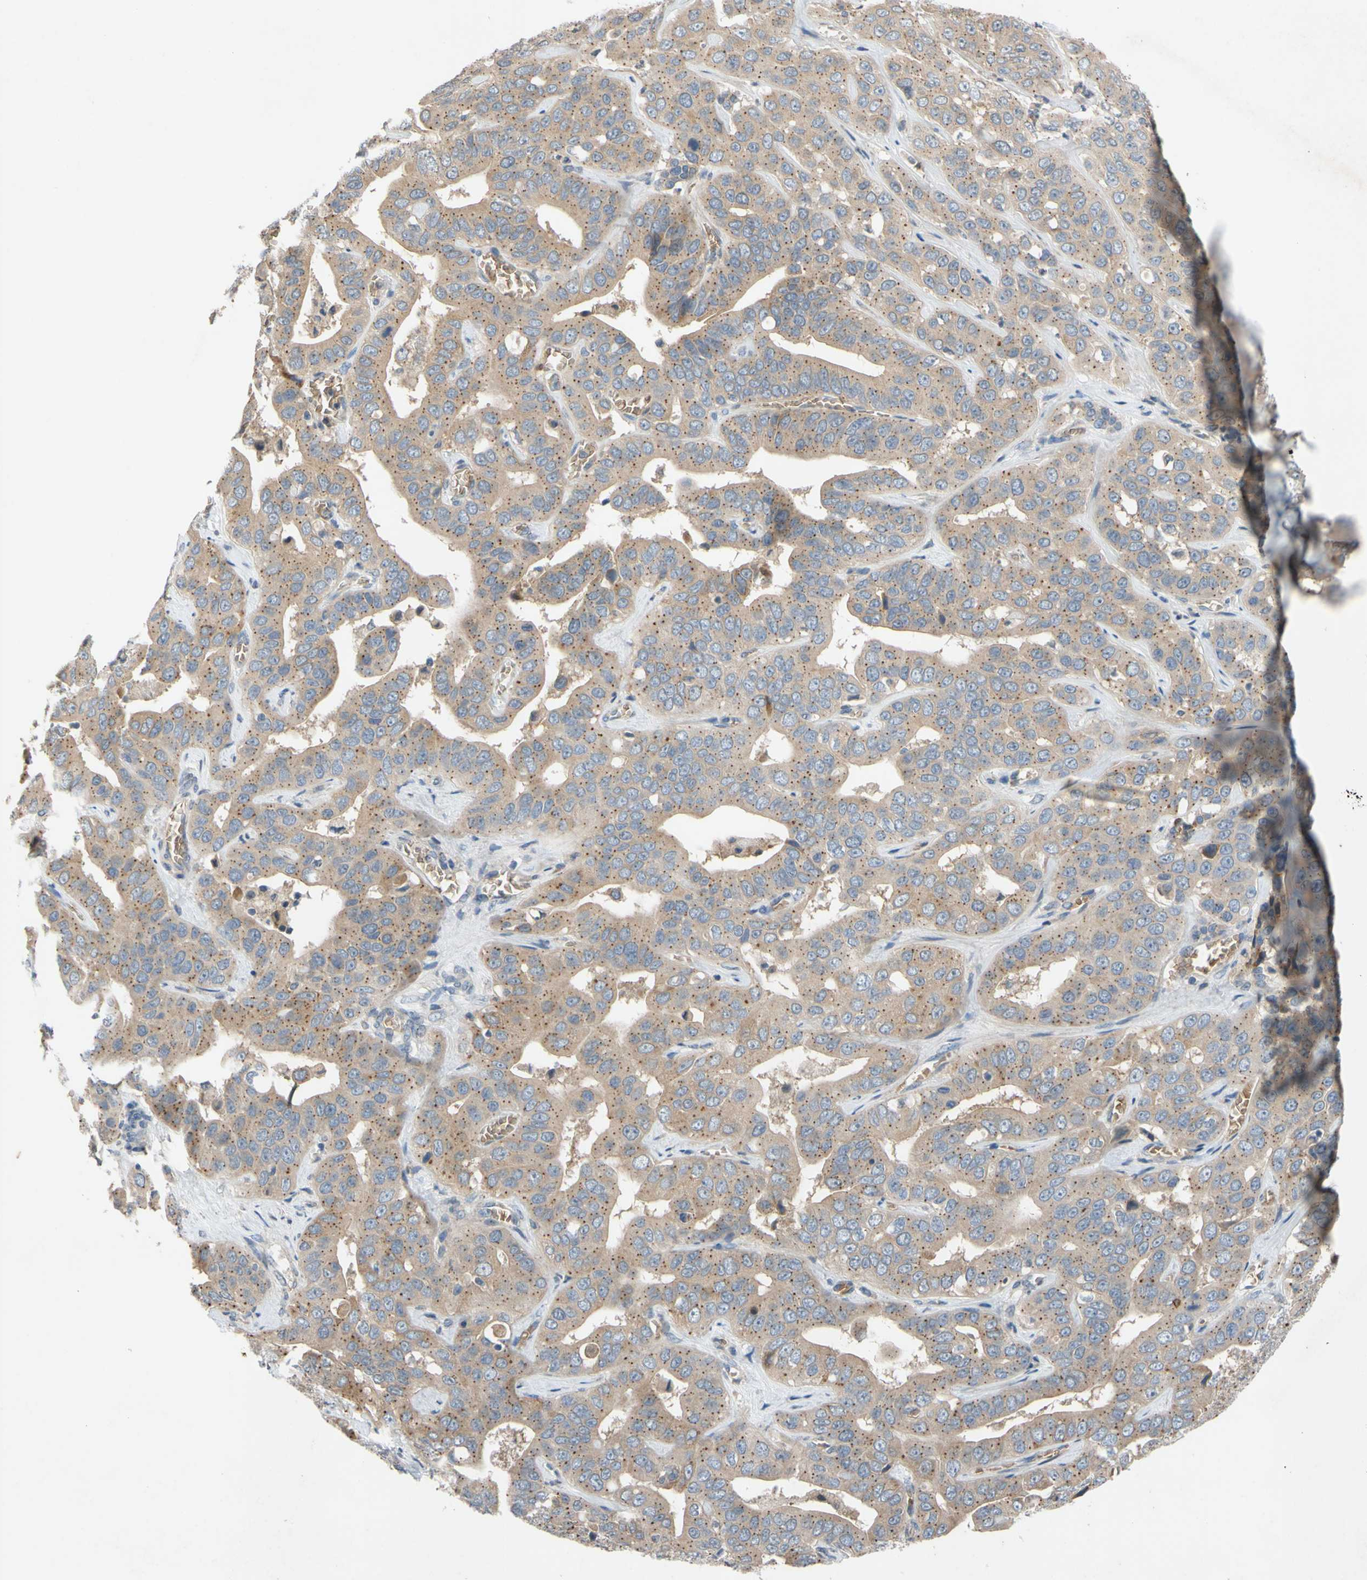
{"staining": {"intensity": "moderate", "quantity": ">75%", "location": "cytoplasmic/membranous"}, "tissue": "liver cancer", "cell_type": "Tumor cells", "image_type": "cancer", "snomed": [{"axis": "morphology", "description": "Cholangiocarcinoma"}, {"axis": "topography", "description": "Liver"}], "caption": "DAB immunohistochemical staining of human cholangiocarcinoma (liver) displays moderate cytoplasmic/membranous protein expression in approximately >75% of tumor cells.", "gene": "ADD2", "patient": {"sex": "female", "age": 52}}